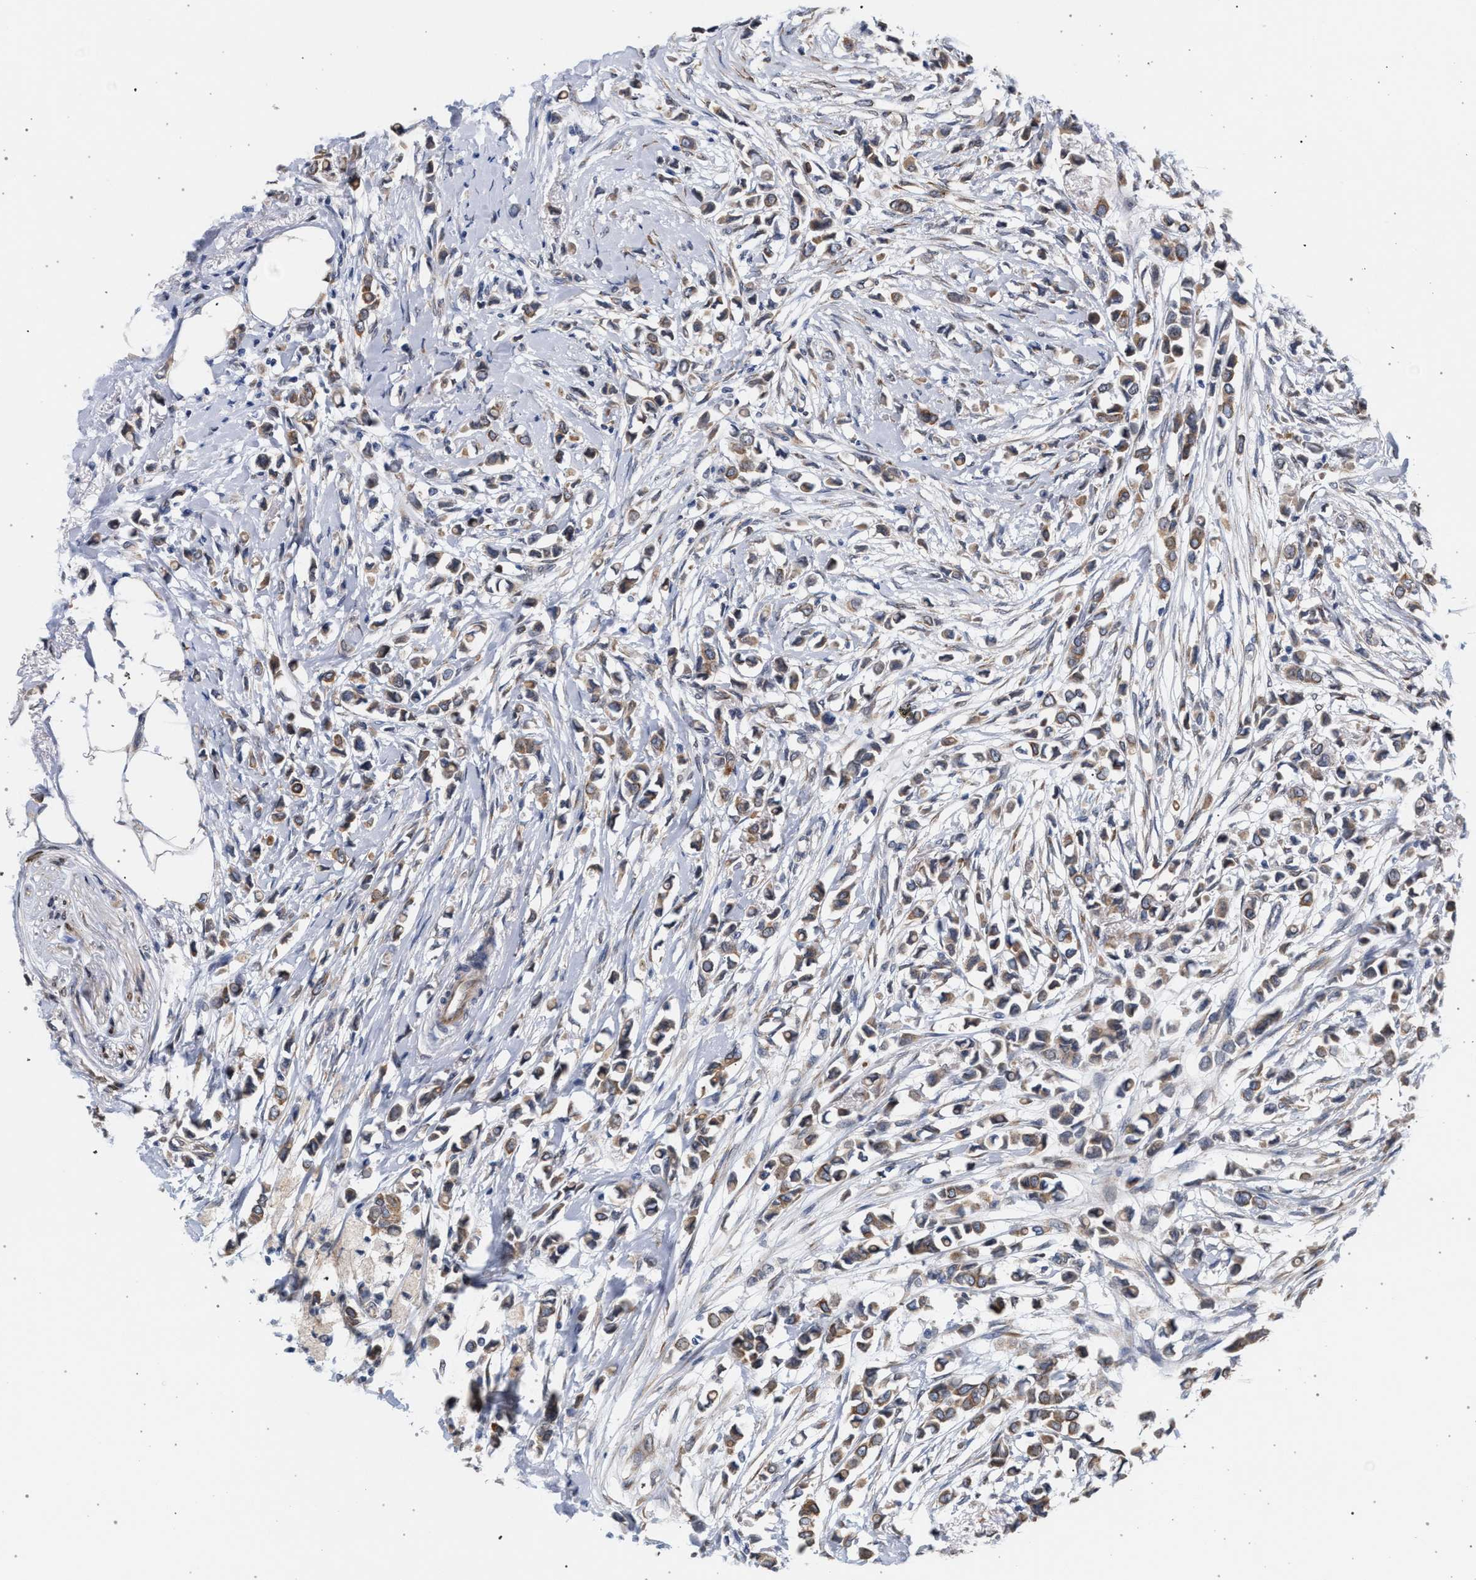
{"staining": {"intensity": "moderate", "quantity": ">75%", "location": "cytoplasmic/membranous"}, "tissue": "breast cancer", "cell_type": "Tumor cells", "image_type": "cancer", "snomed": [{"axis": "morphology", "description": "Lobular carcinoma"}, {"axis": "topography", "description": "Breast"}], "caption": "About >75% of tumor cells in breast lobular carcinoma demonstrate moderate cytoplasmic/membranous protein expression as visualized by brown immunohistochemical staining.", "gene": "ARPC5L", "patient": {"sex": "female", "age": 51}}